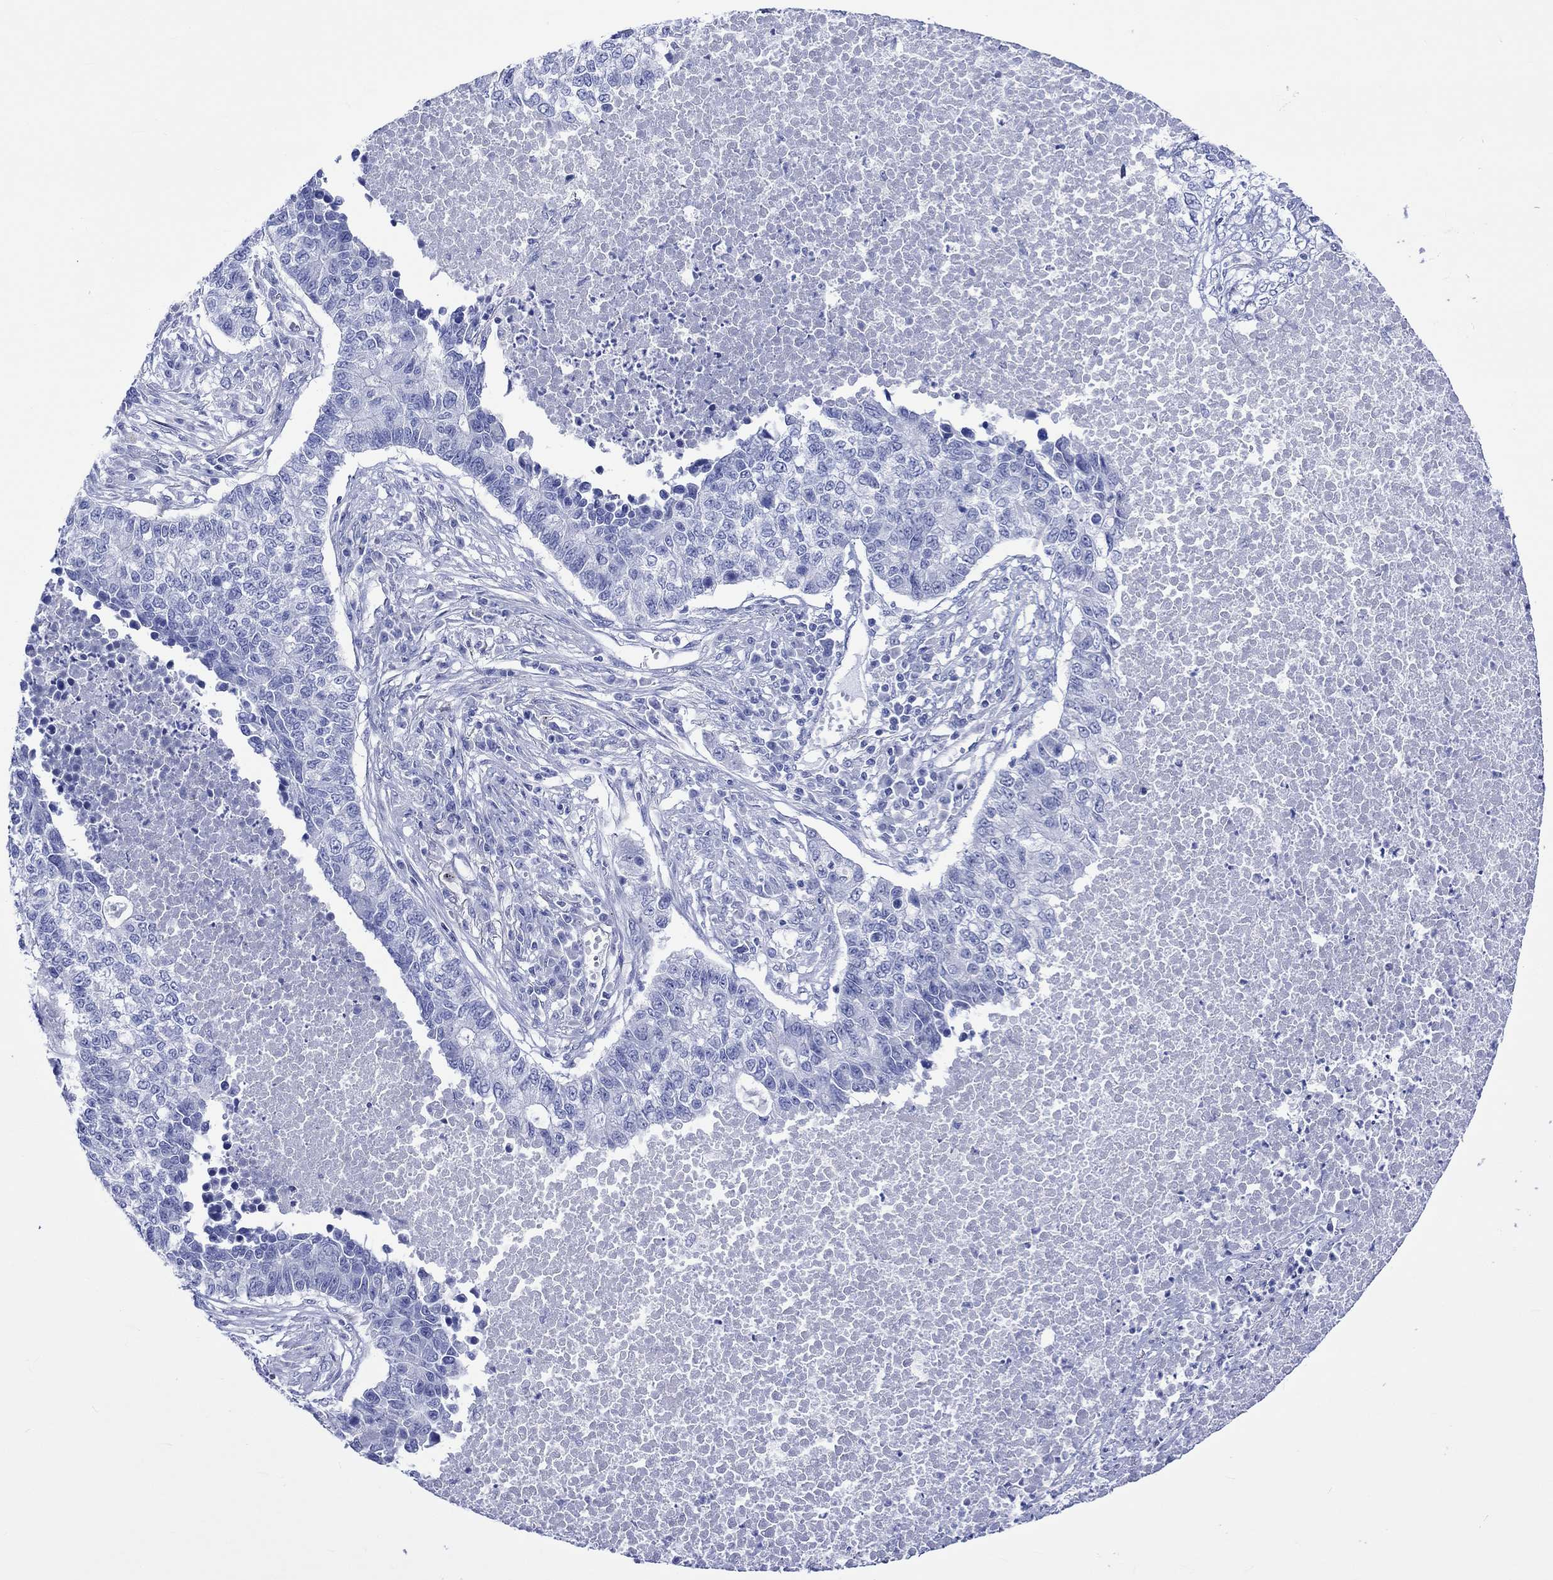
{"staining": {"intensity": "negative", "quantity": "none", "location": "none"}, "tissue": "lung cancer", "cell_type": "Tumor cells", "image_type": "cancer", "snomed": [{"axis": "morphology", "description": "Adenocarcinoma, NOS"}, {"axis": "topography", "description": "Lung"}], "caption": "The image demonstrates no significant staining in tumor cells of adenocarcinoma (lung).", "gene": "HARBI1", "patient": {"sex": "male", "age": 57}}